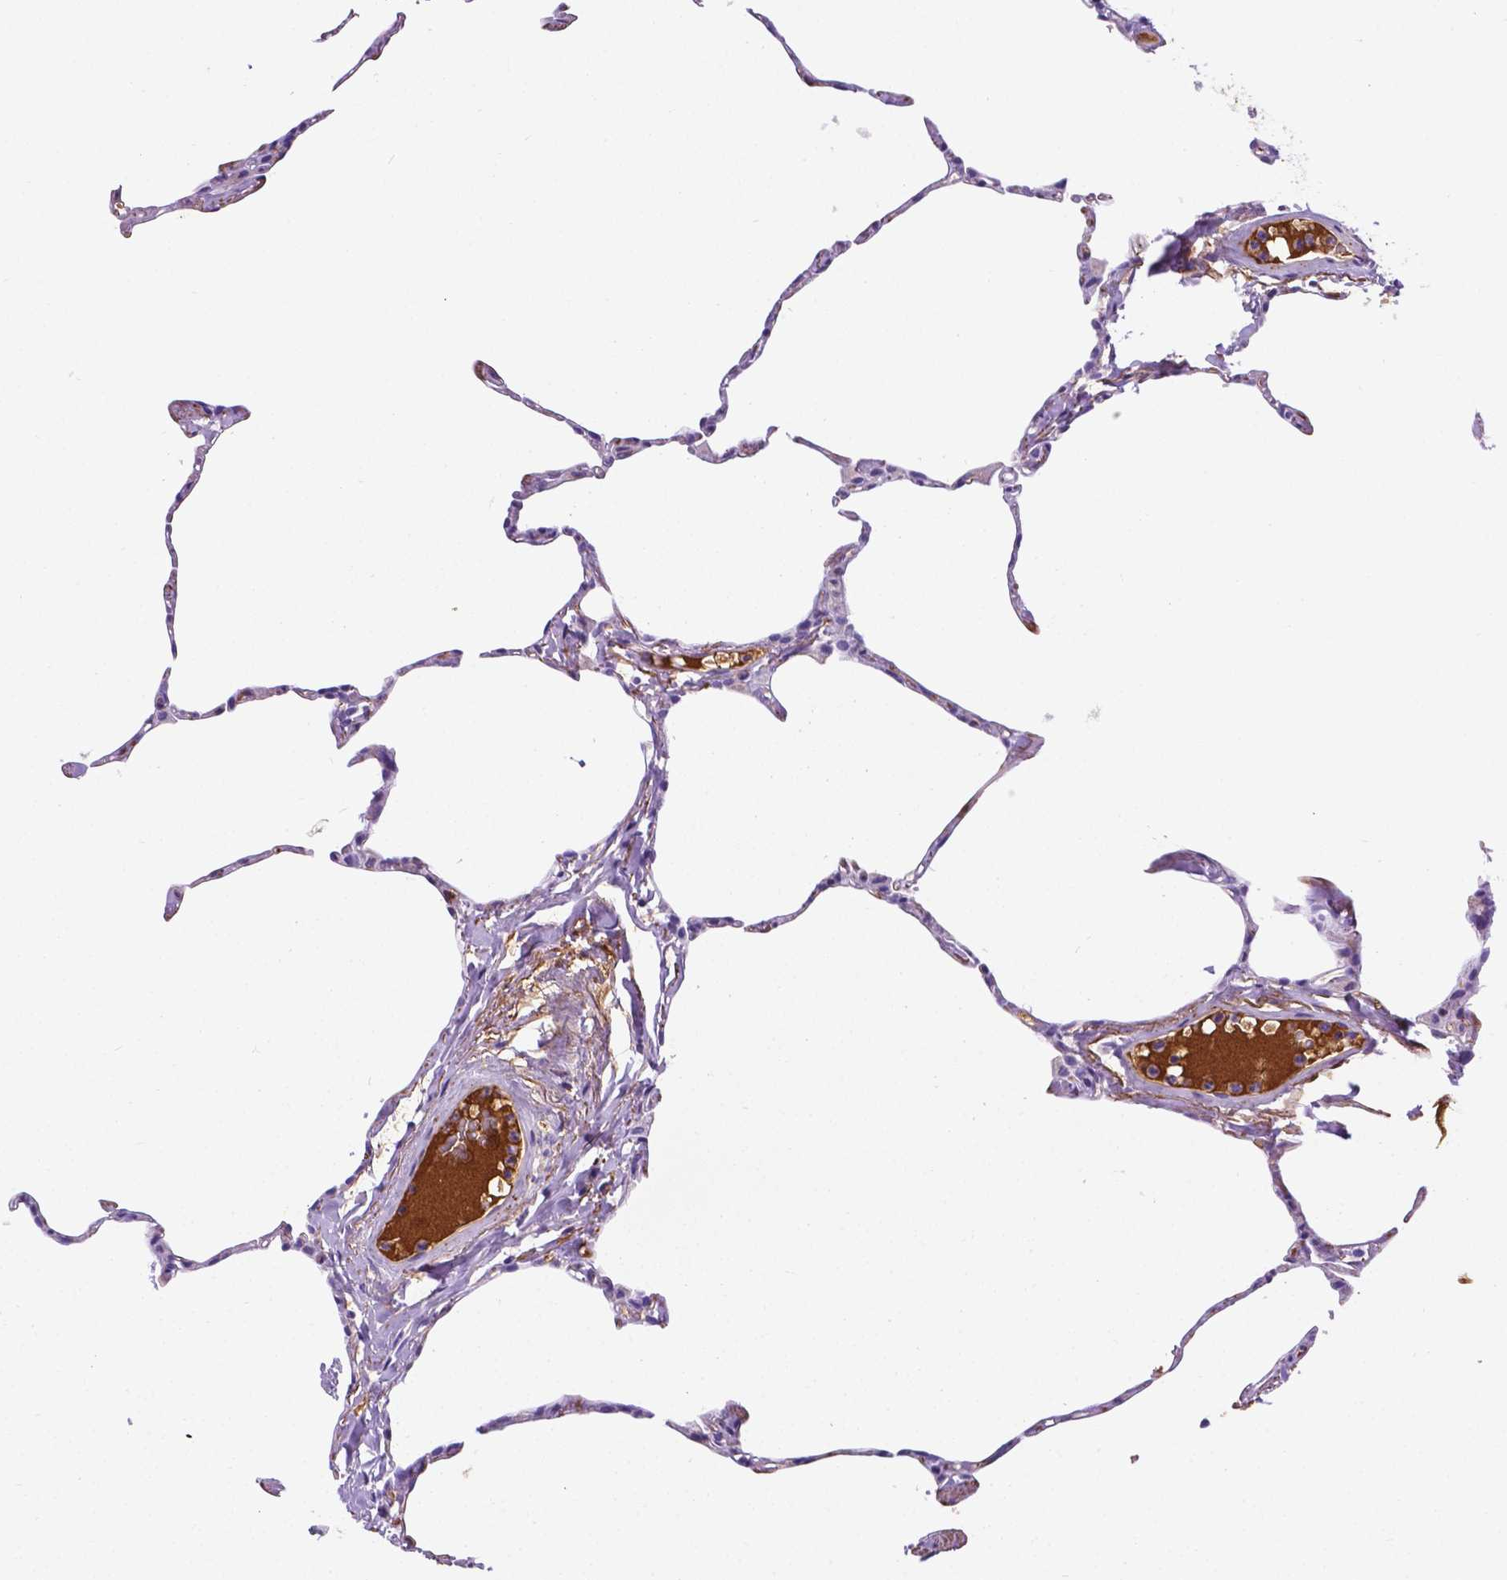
{"staining": {"intensity": "negative", "quantity": "none", "location": "none"}, "tissue": "lung", "cell_type": "Alveolar cells", "image_type": "normal", "snomed": [{"axis": "morphology", "description": "Normal tissue, NOS"}, {"axis": "topography", "description": "Lung"}], "caption": "The micrograph demonstrates no significant staining in alveolar cells of lung. Nuclei are stained in blue.", "gene": "APOE", "patient": {"sex": "male", "age": 65}}